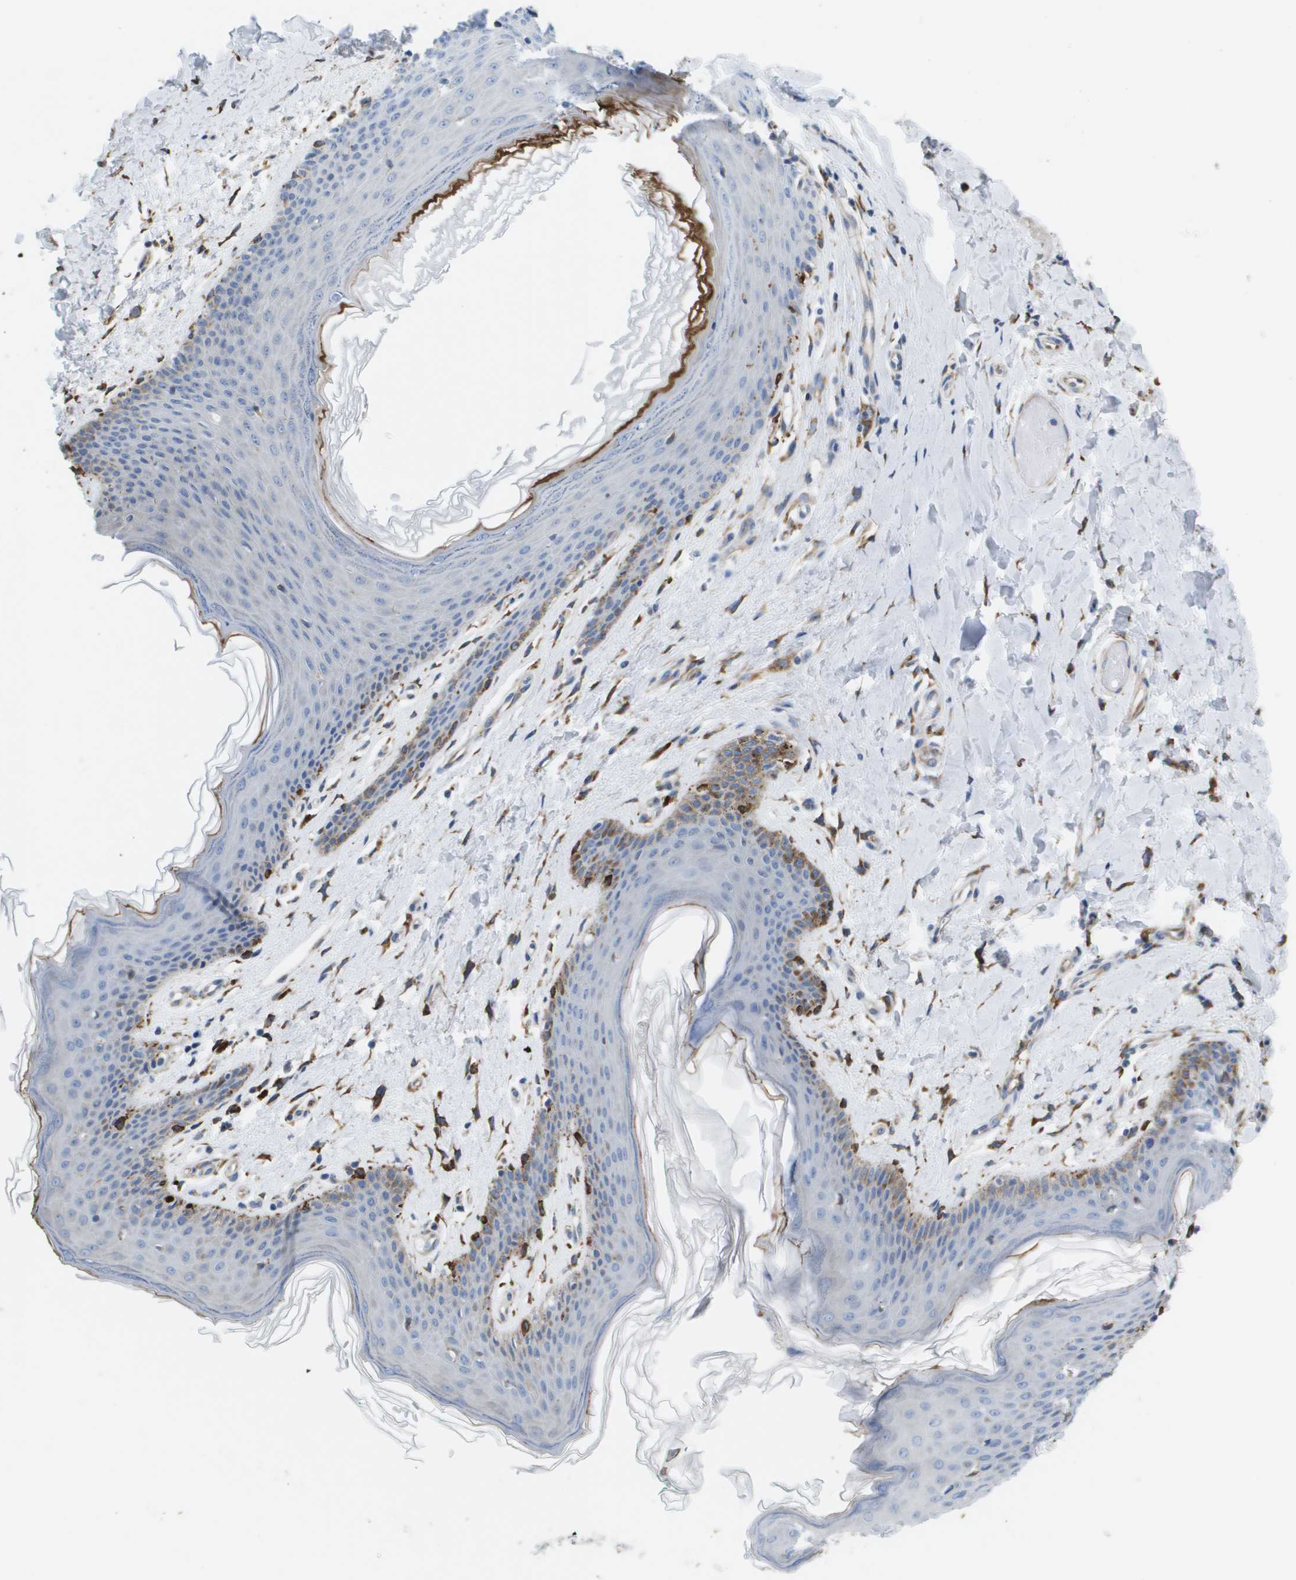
{"staining": {"intensity": "moderate", "quantity": "<25%", "location": "cytoplasmic/membranous"}, "tissue": "skin", "cell_type": "Epidermal cells", "image_type": "normal", "snomed": [{"axis": "morphology", "description": "Normal tissue, NOS"}, {"axis": "topography", "description": "Vulva"}], "caption": "IHC of normal human skin displays low levels of moderate cytoplasmic/membranous positivity in approximately <25% of epidermal cells.", "gene": "ST3GAL2", "patient": {"sex": "female", "age": 66}}